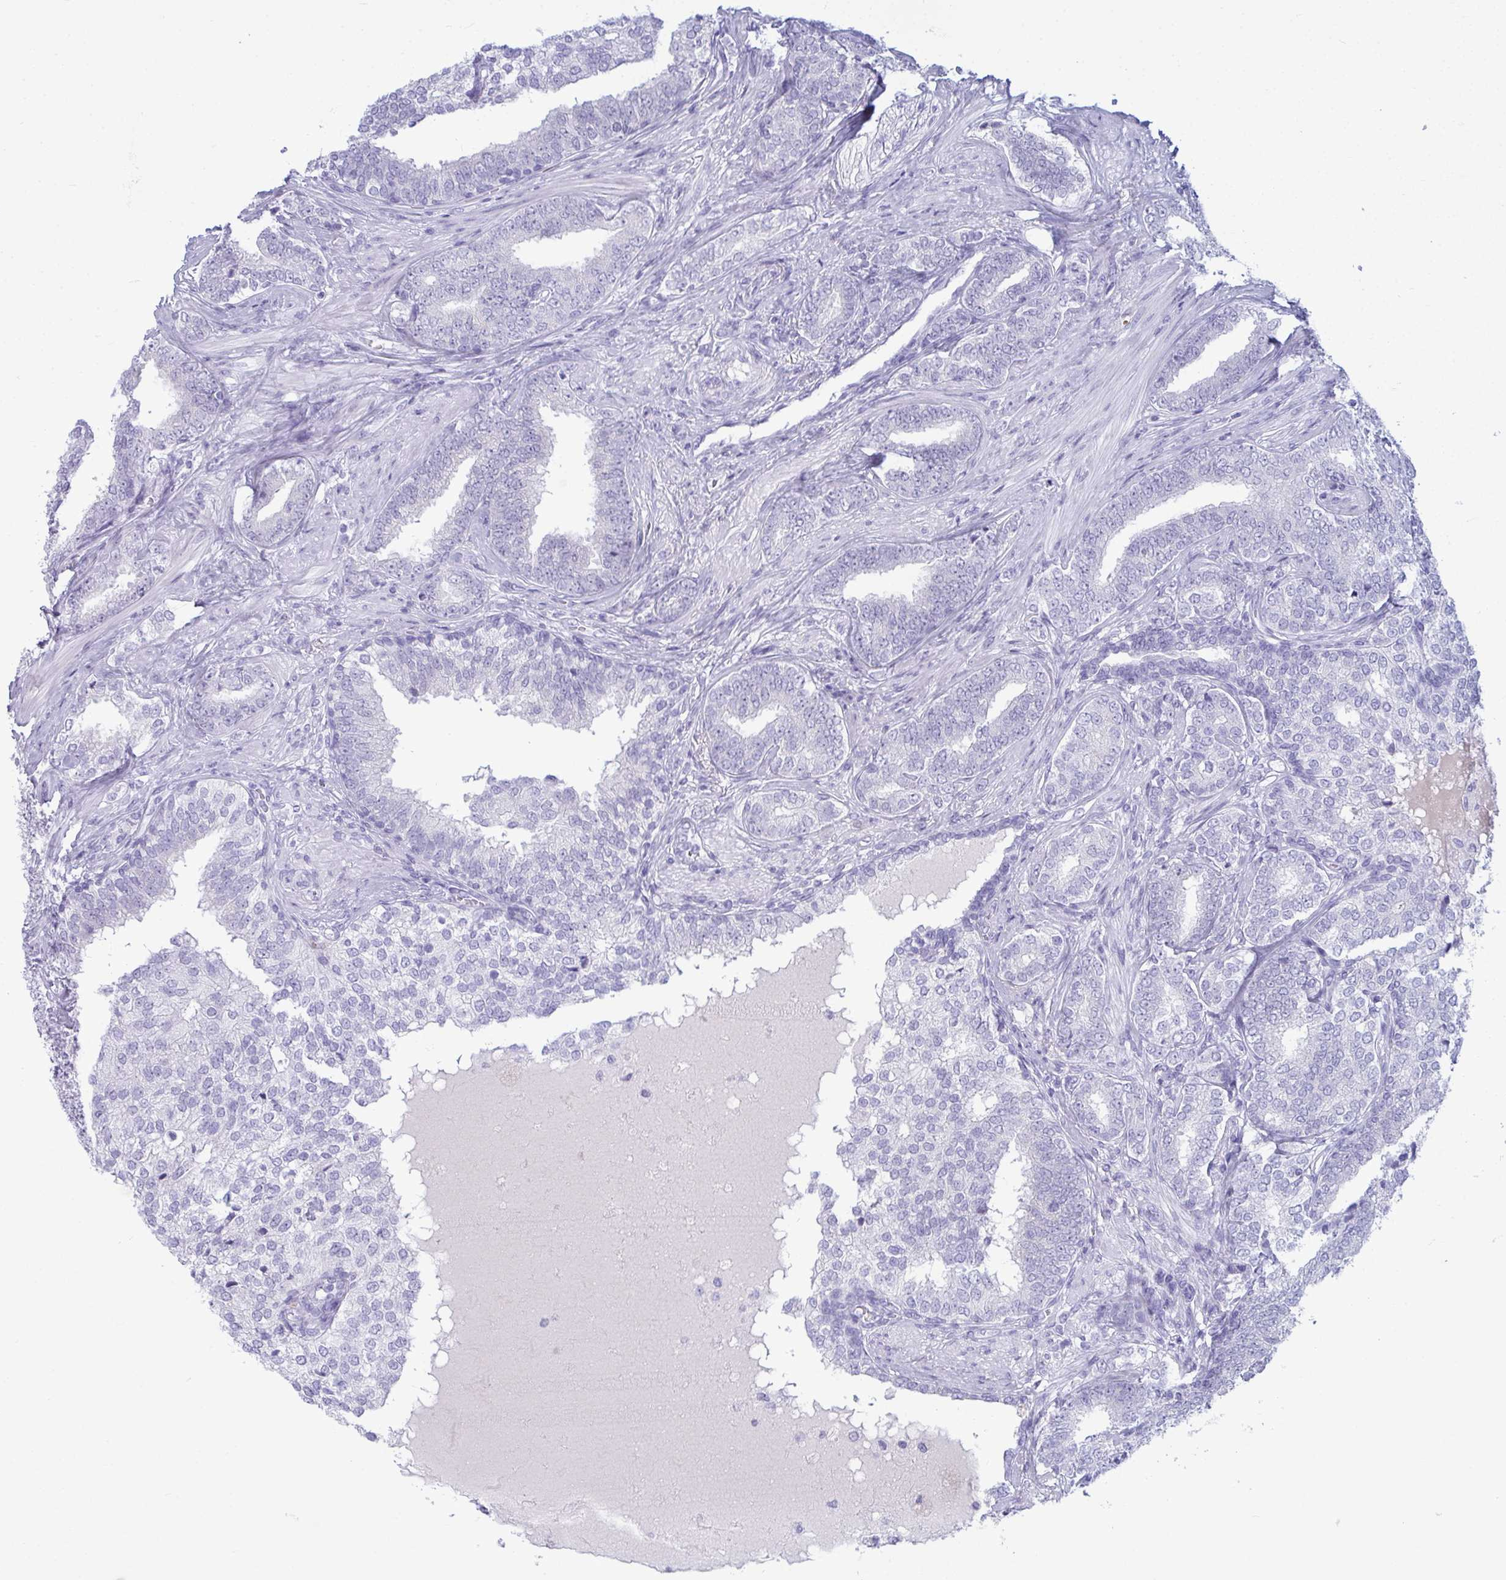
{"staining": {"intensity": "negative", "quantity": "none", "location": "none"}, "tissue": "prostate cancer", "cell_type": "Tumor cells", "image_type": "cancer", "snomed": [{"axis": "morphology", "description": "Adenocarcinoma, High grade"}, {"axis": "topography", "description": "Prostate"}], "caption": "Tumor cells are negative for protein expression in human prostate cancer. (Immunohistochemistry (ihc), brightfield microscopy, high magnification).", "gene": "ANKRD60", "patient": {"sex": "male", "age": 72}}